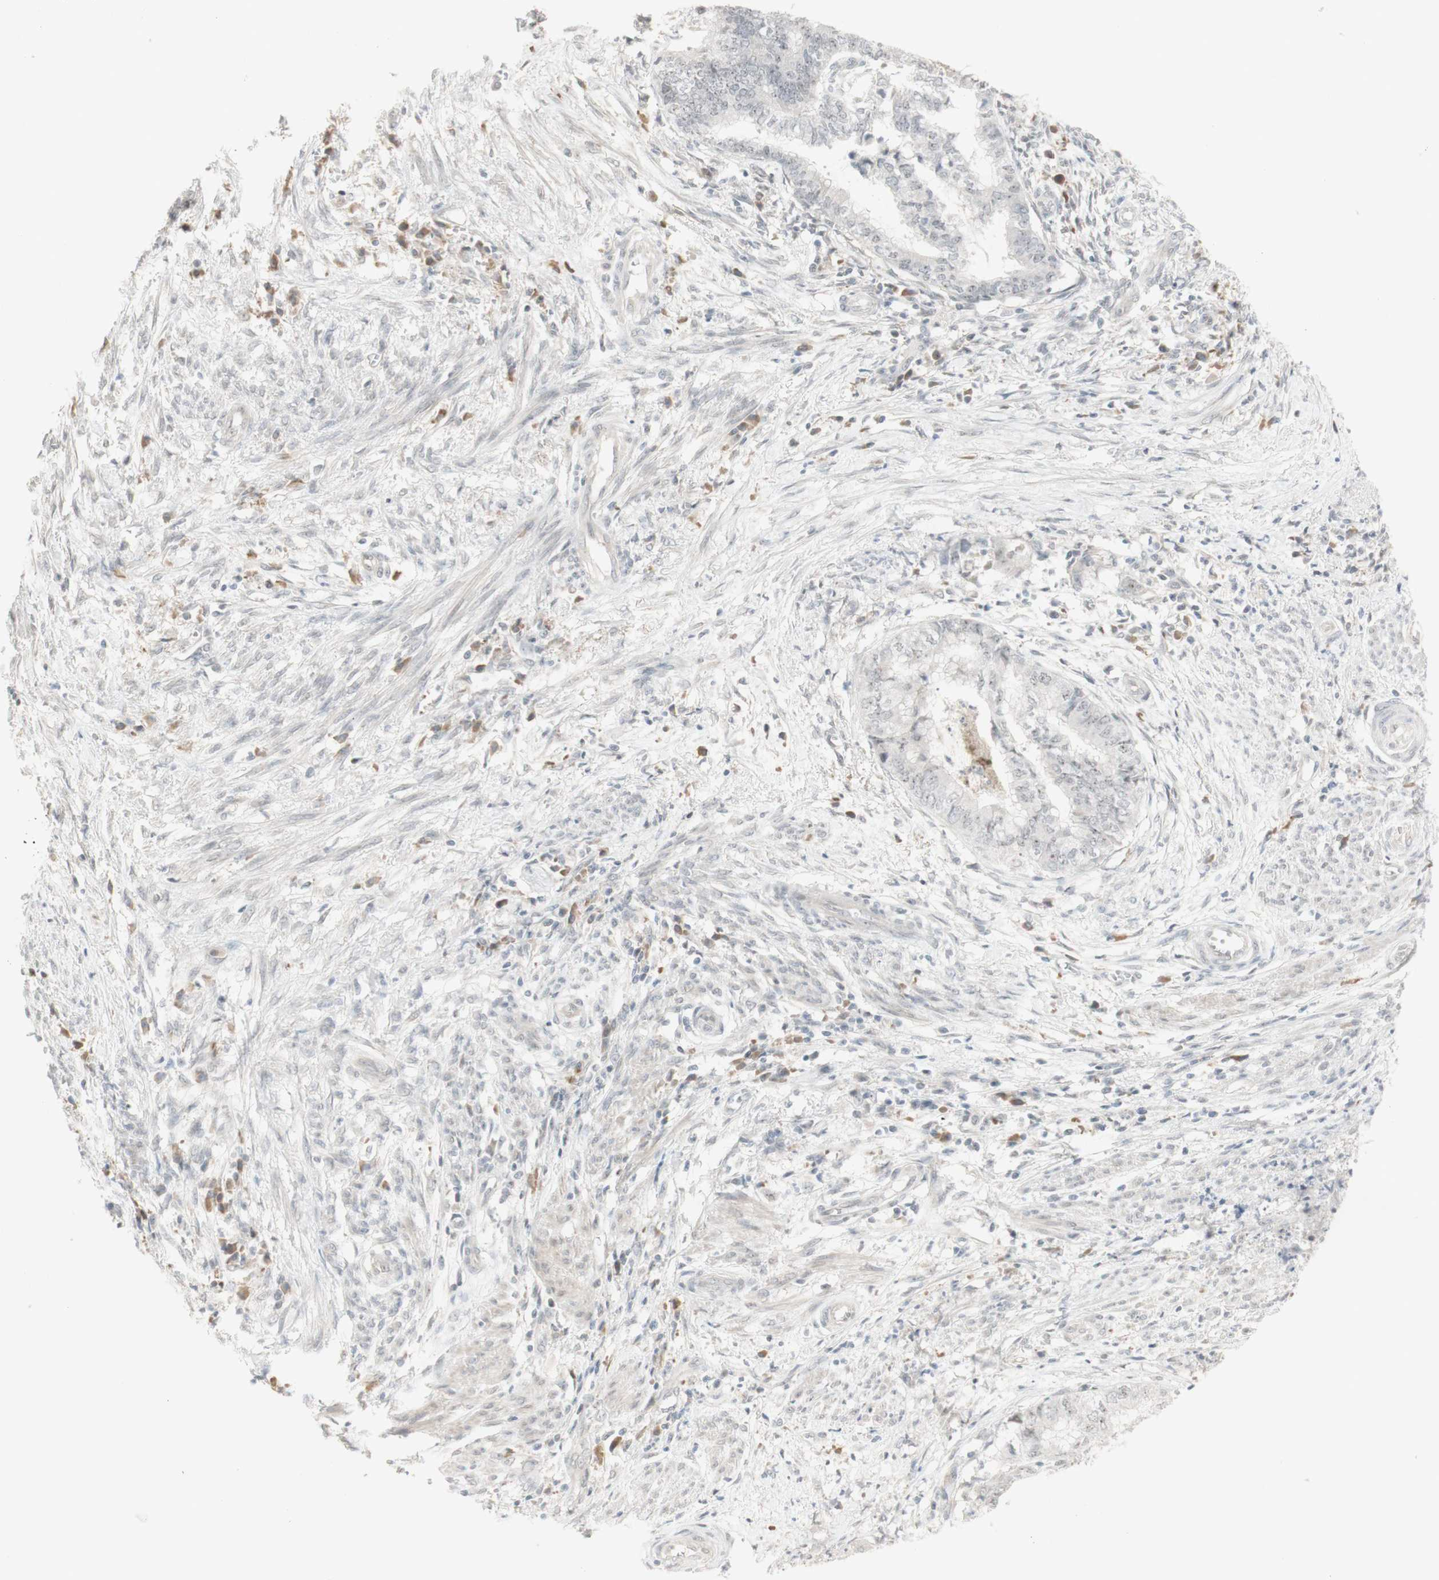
{"staining": {"intensity": "negative", "quantity": "none", "location": "none"}, "tissue": "endometrial cancer", "cell_type": "Tumor cells", "image_type": "cancer", "snomed": [{"axis": "morphology", "description": "Necrosis, NOS"}, {"axis": "morphology", "description": "Adenocarcinoma, NOS"}, {"axis": "topography", "description": "Endometrium"}], "caption": "An immunohistochemistry (IHC) histopathology image of endometrial adenocarcinoma is shown. There is no staining in tumor cells of endometrial adenocarcinoma.", "gene": "PLCD4", "patient": {"sex": "female", "age": 79}}